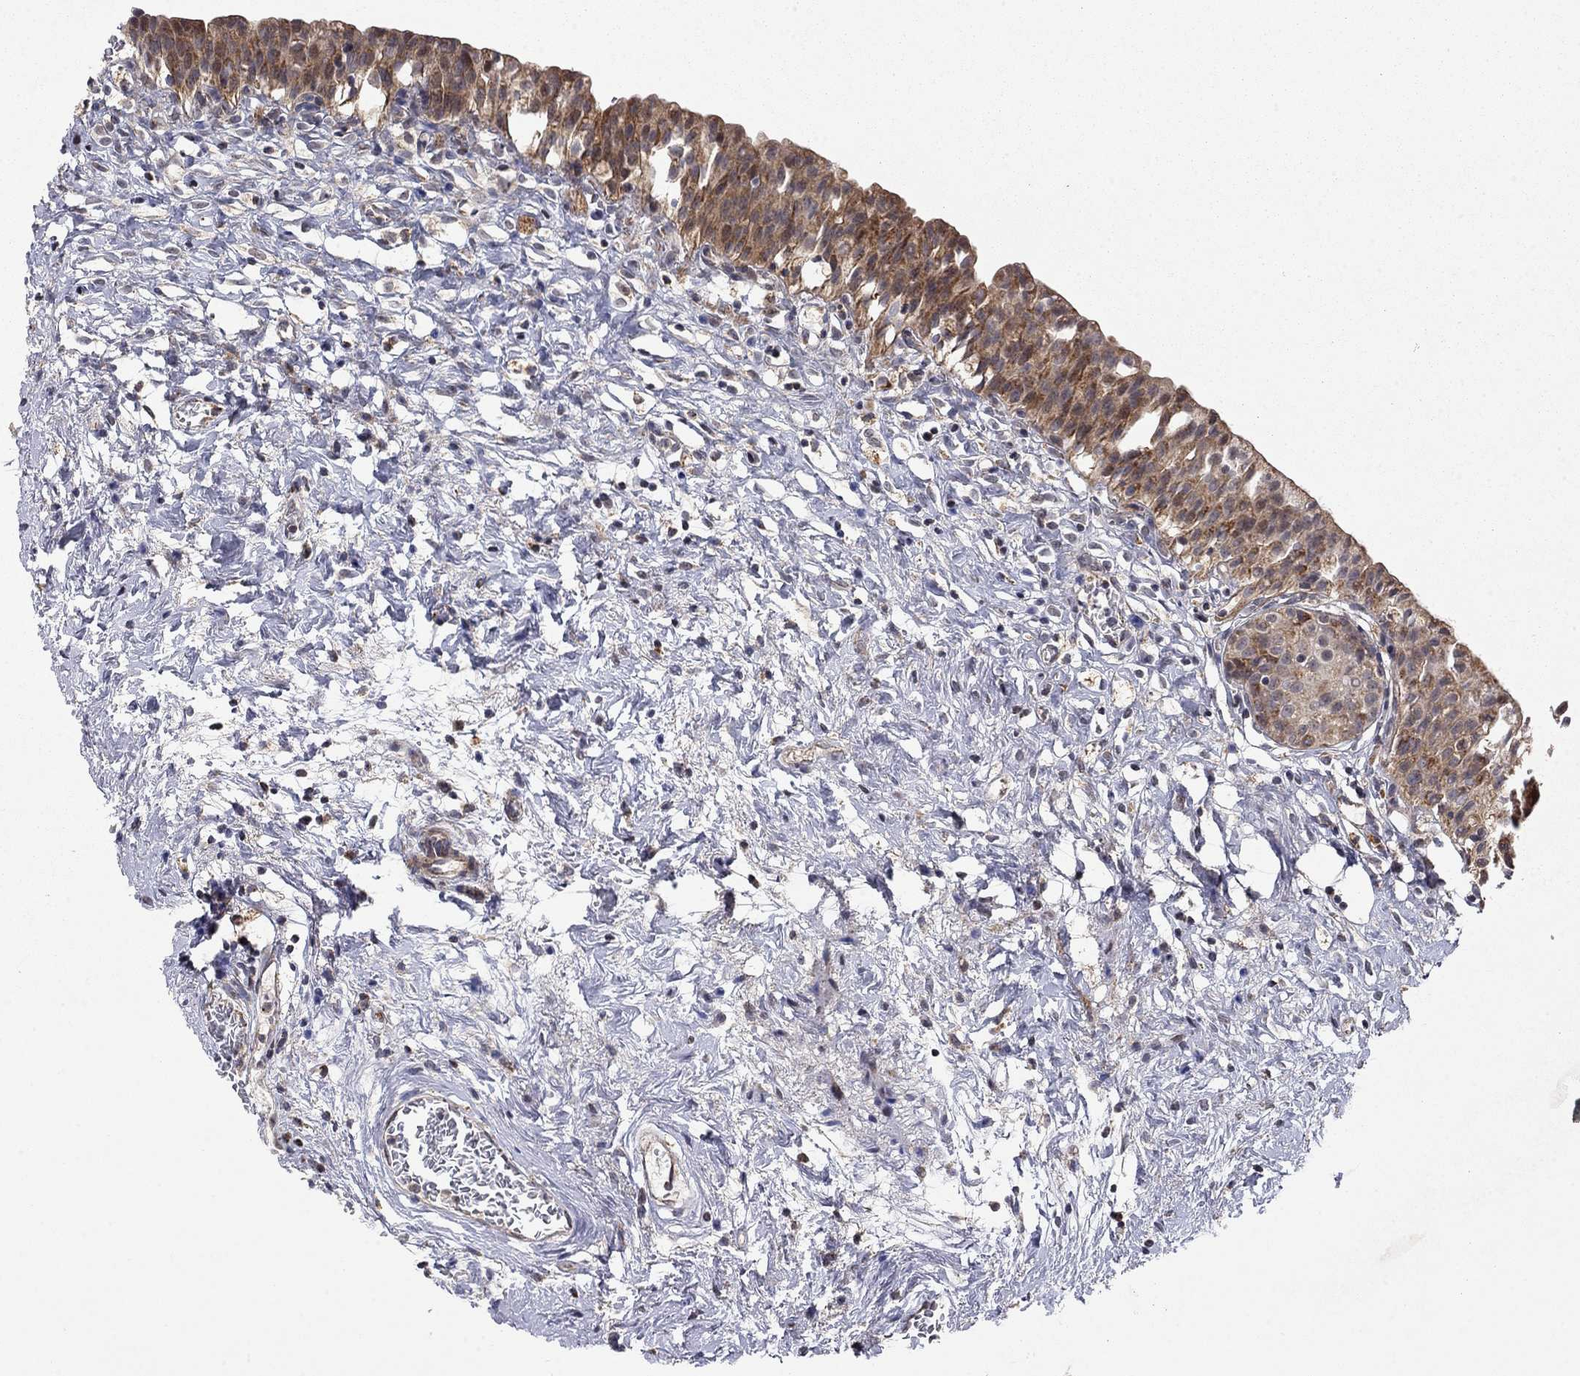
{"staining": {"intensity": "strong", "quantity": ">75%", "location": "cytoplasmic/membranous"}, "tissue": "urinary bladder", "cell_type": "Urothelial cells", "image_type": "normal", "snomed": [{"axis": "morphology", "description": "Normal tissue, NOS"}, {"axis": "topography", "description": "Urinary bladder"}], "caption": "Protein analysis of normal urinary bladder reveals strong cytoplasmic/membranous staining in approximately >75% of urothelial cells.", "gene": "IDS", "patient": {"sex": "male", "age": 76}}